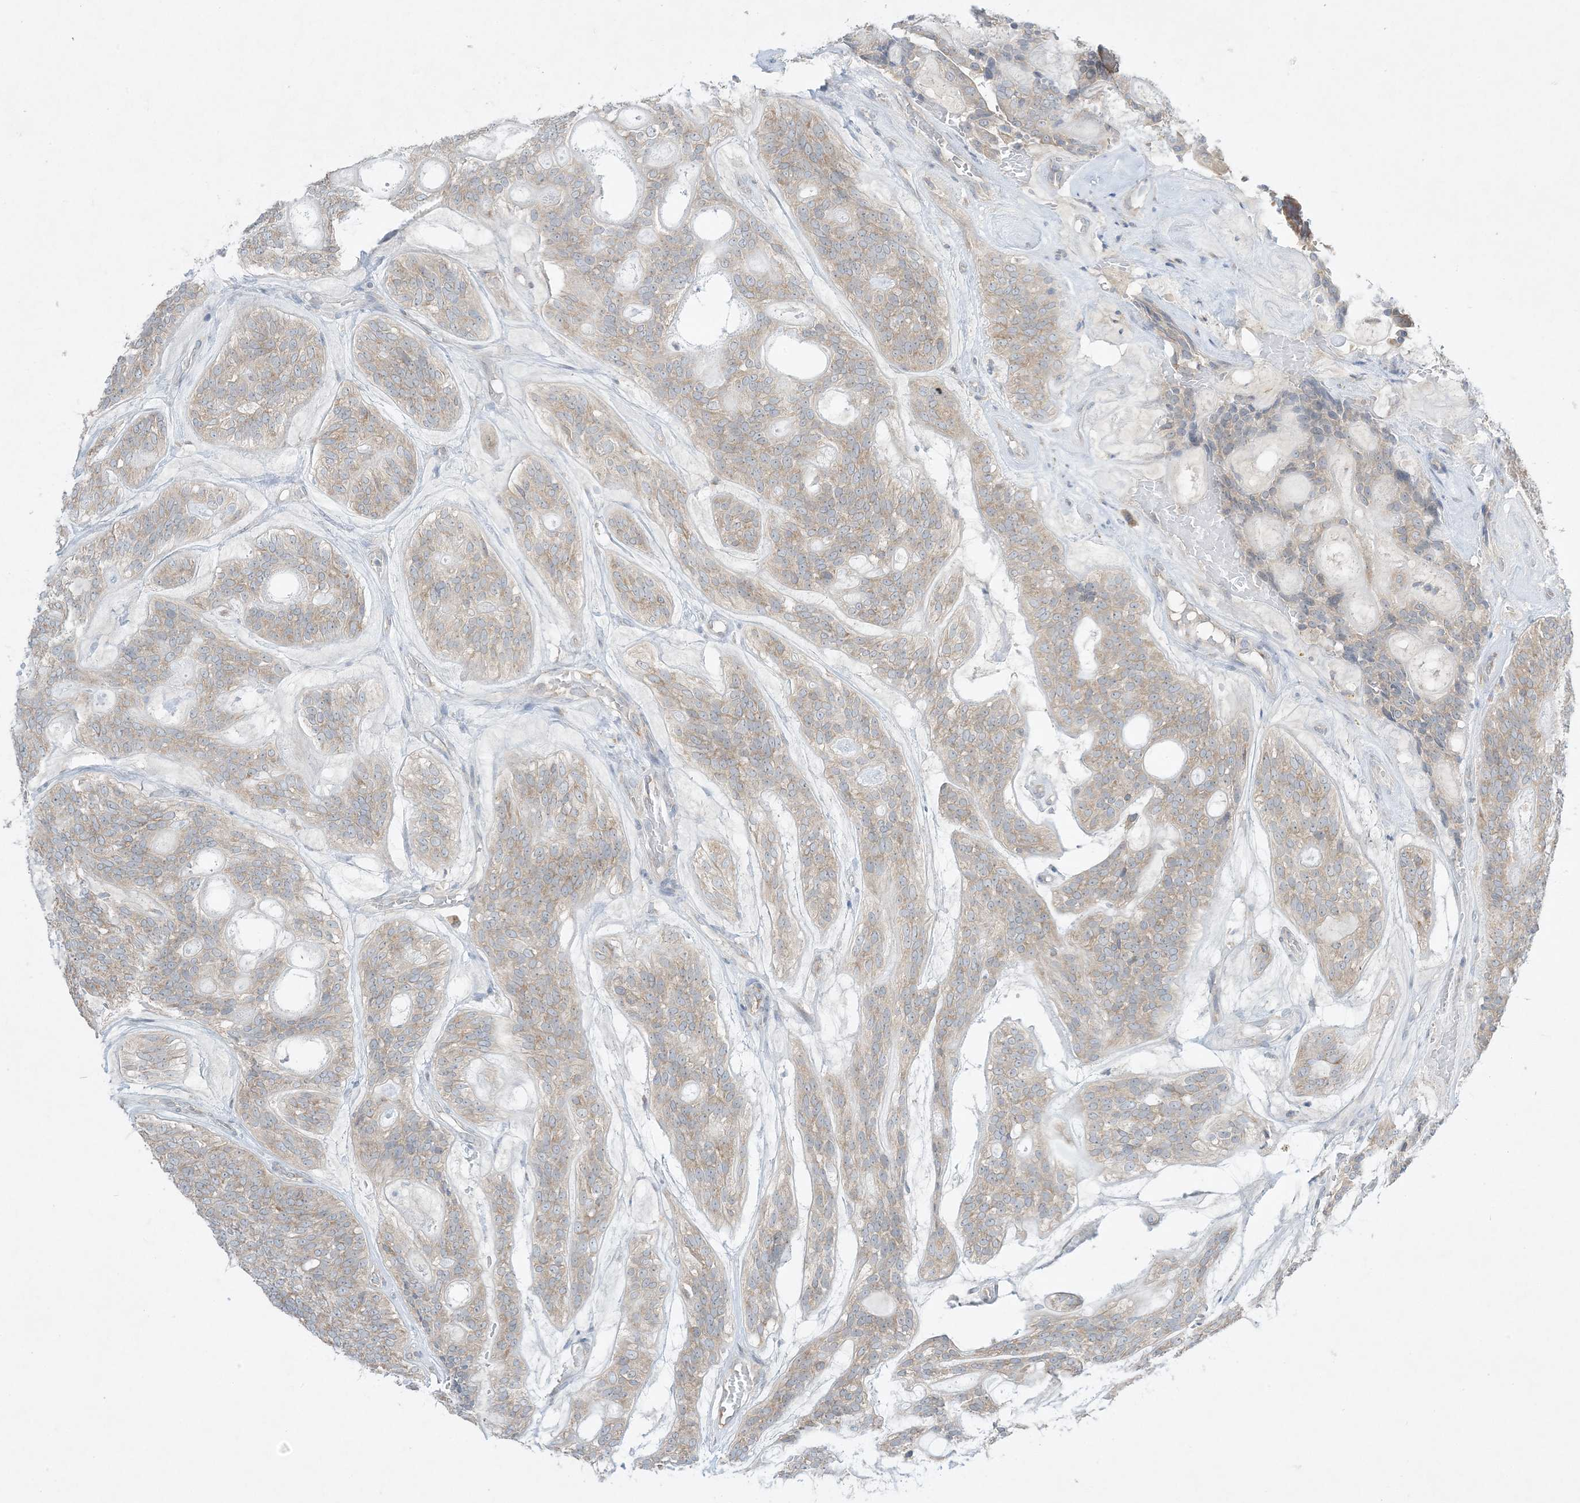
{"staining": {"intensity": "weak", "quantity": "25%-75%", "location": "cytoplasmic/membranous"}, "tissue": "head and neck cancer", "cell_type": "Tumor cells", "image_type": "cancer", "snomed": [{"axis": "morphology", "description": "Adenocarcinoma, NOS"}, {"axis": "topography", "description": "Head-Neck"}], "caption": "DAB (3,3'-diaminobenzidine) immunohistochemical staining of human head and neck cancer (adenocarcinoma) demonstrates weak cytoplasmic/membranous protein expression in approximately 25%-75% of tumor cells. The protein of interest is stained brown, and the nuclei are stained in blue (DAB IHC with brightfield microscopy, high magnification).", "gene": "RPP40", "patient": {"sex": "male", "age": 66}}